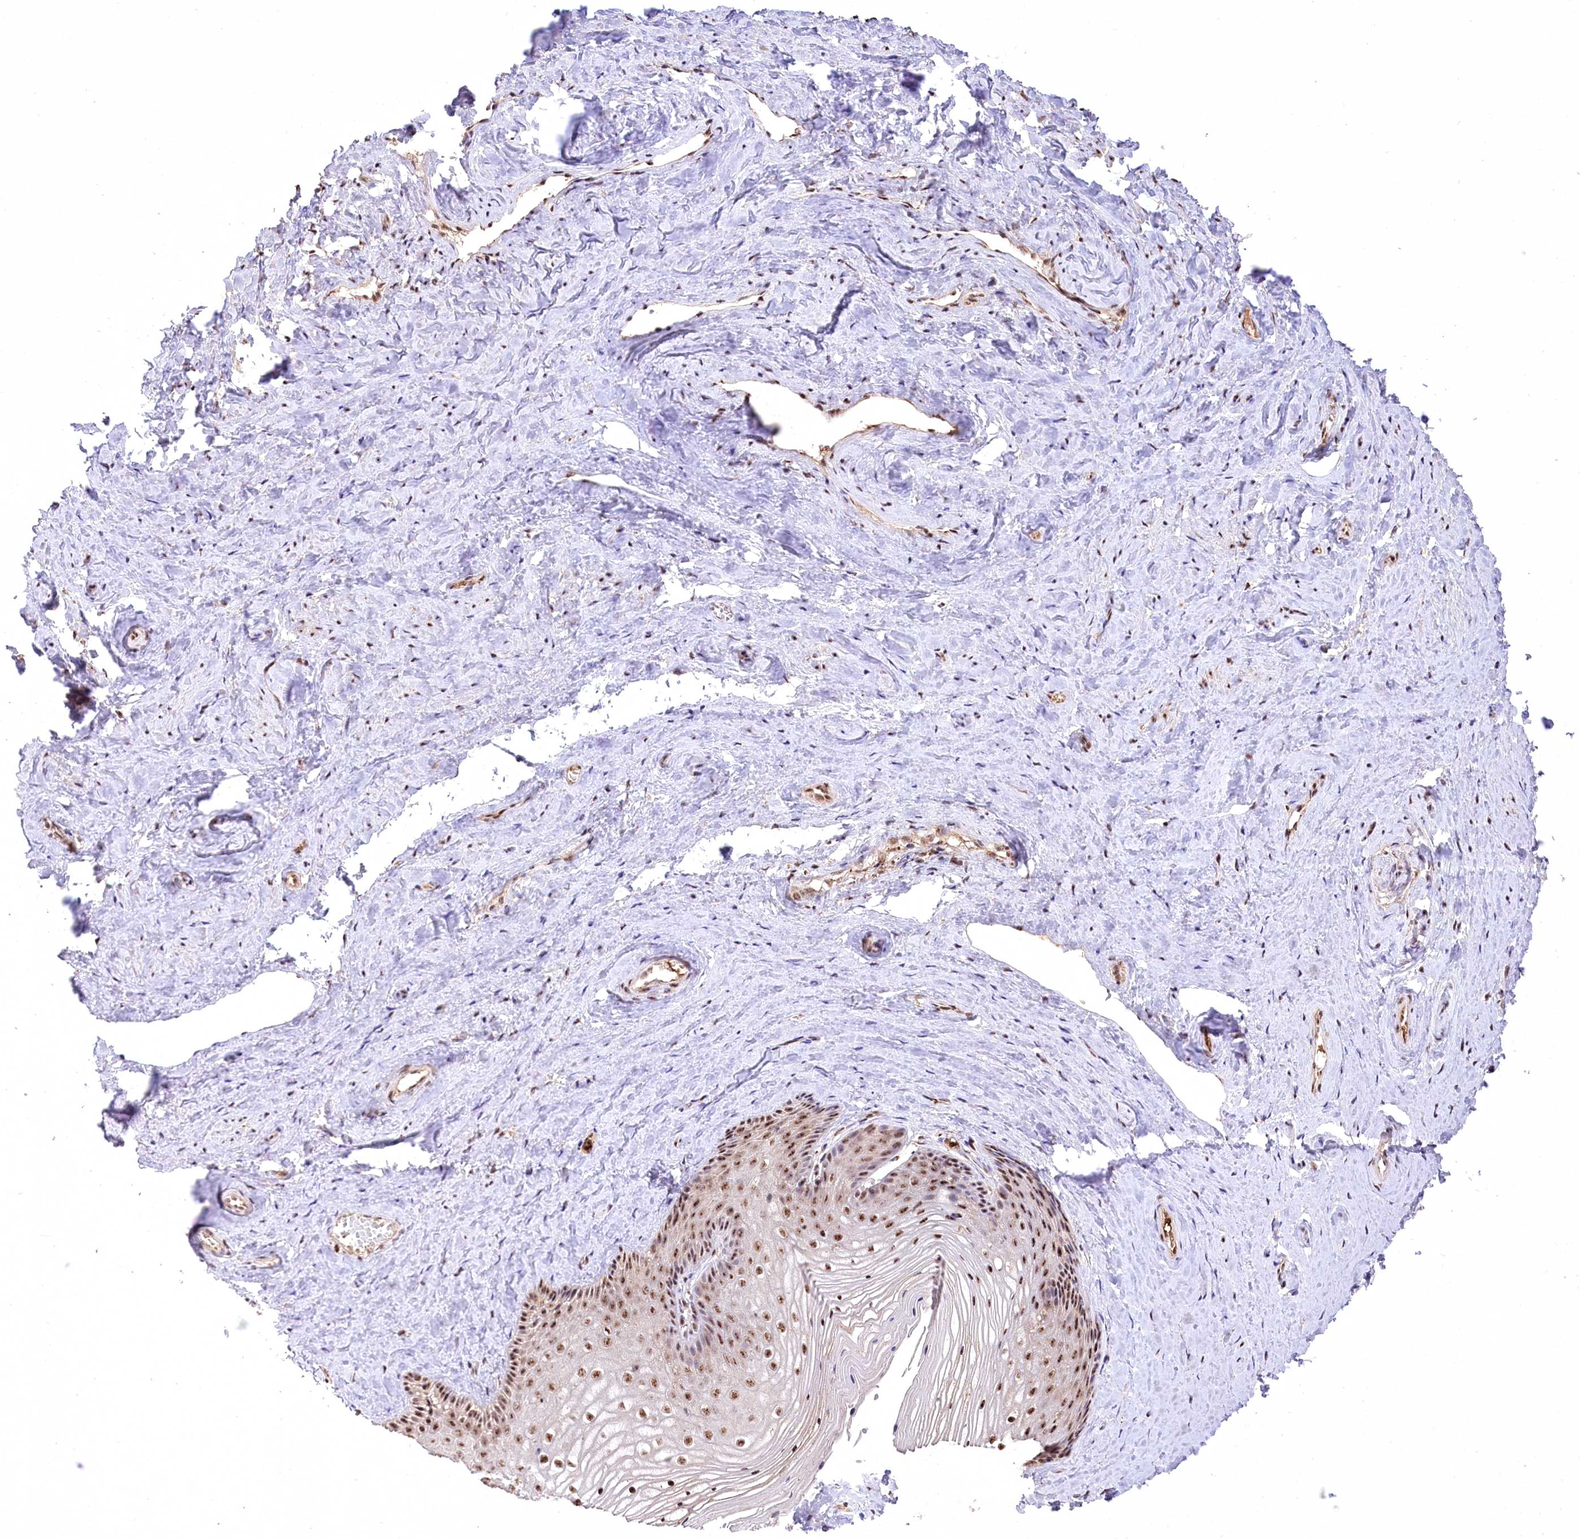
{"staining": {"intensity": "moderate", "quantity": ">75%", "location": "nuclear"}, "tissue": "vagina", "cell_type": "Squamous epithelial cells", "image_type": "normal", "snomed": [{"axis": "morphology", "description": "Normal tissue, NOS"}, {"axis": "topography", "description": "Vagina"}, {"axis": "topography", "description": "Cervix"}], "caption": "Immunohistochemical staining of unremarkable vagina displays moderate nuclear protein staining in about >75% of squamous epithelial cells. (IHC, brightfield microscopy, high magnification).", "gene": "PYROXD1", "patient": {"sex": "female", "age": 40}}